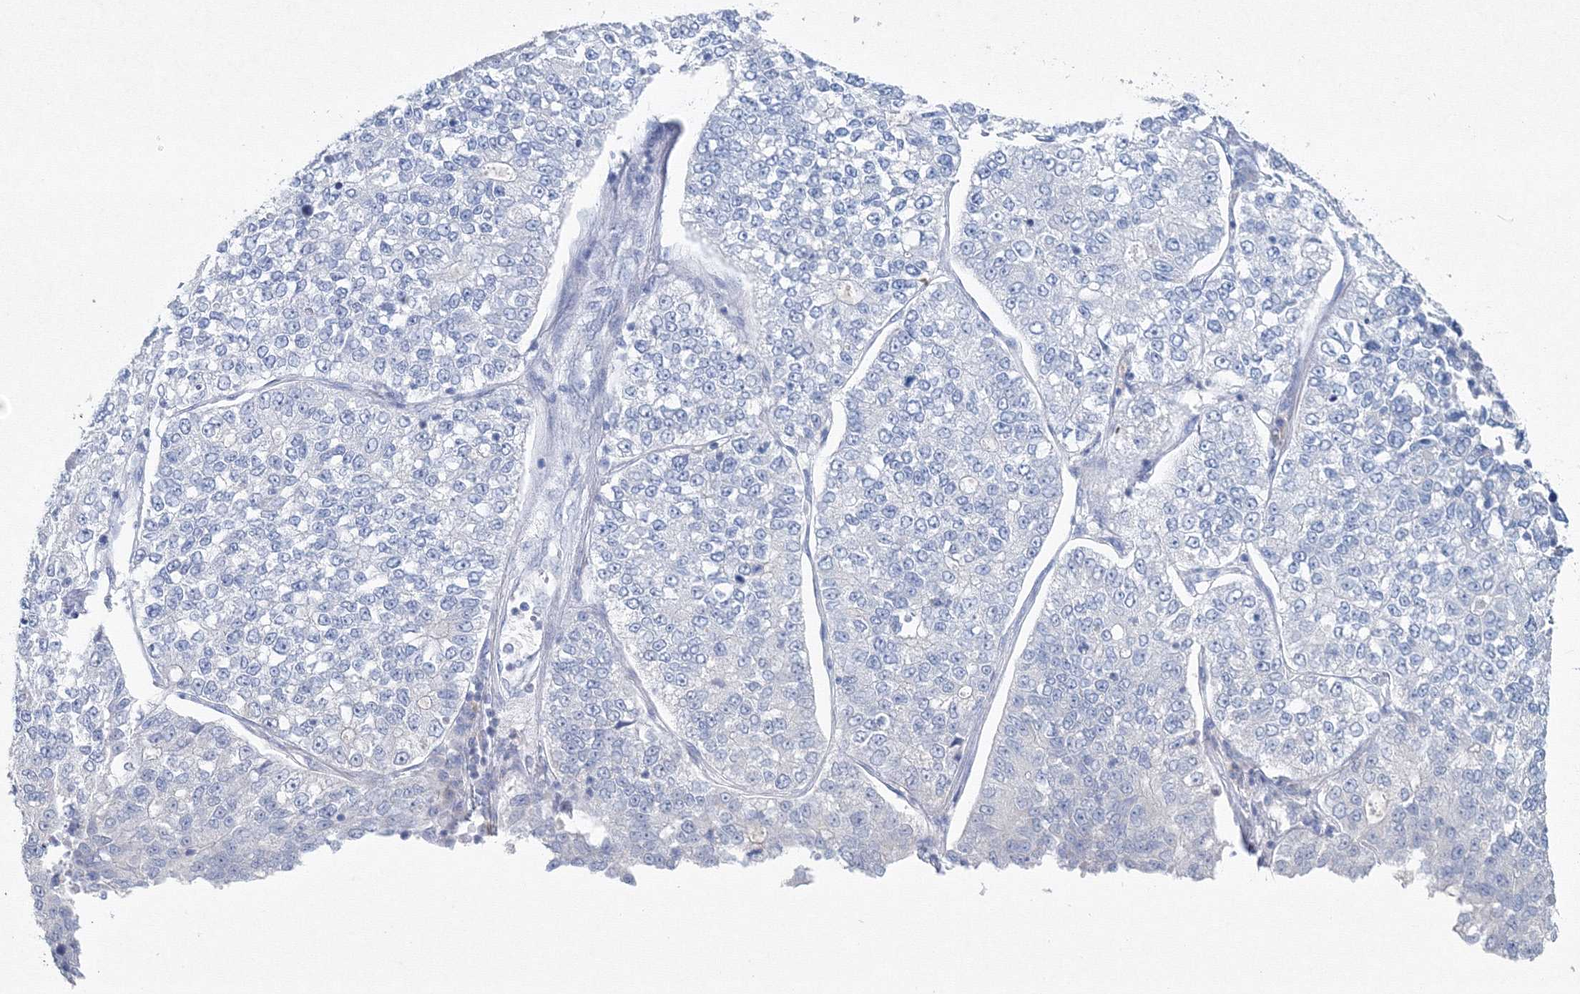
{"staining": {"intensity": "negative", "quantity": "none", "location": "none"}, "tissue": "lung cancer", "cell_type": "Tumor cells", "image_type": "cancer", "snomed": [{"axis": "morphology", "description": "Adenocarcinoma, NOS"}, {"axis": "topography", "description": "Lung"}], "caption": "Immunohistochemical staining of human lung cancer displays no significant staining in tumor cells.", "gene": "GCKR", "patient": {"sex": "male", "age": 49}}